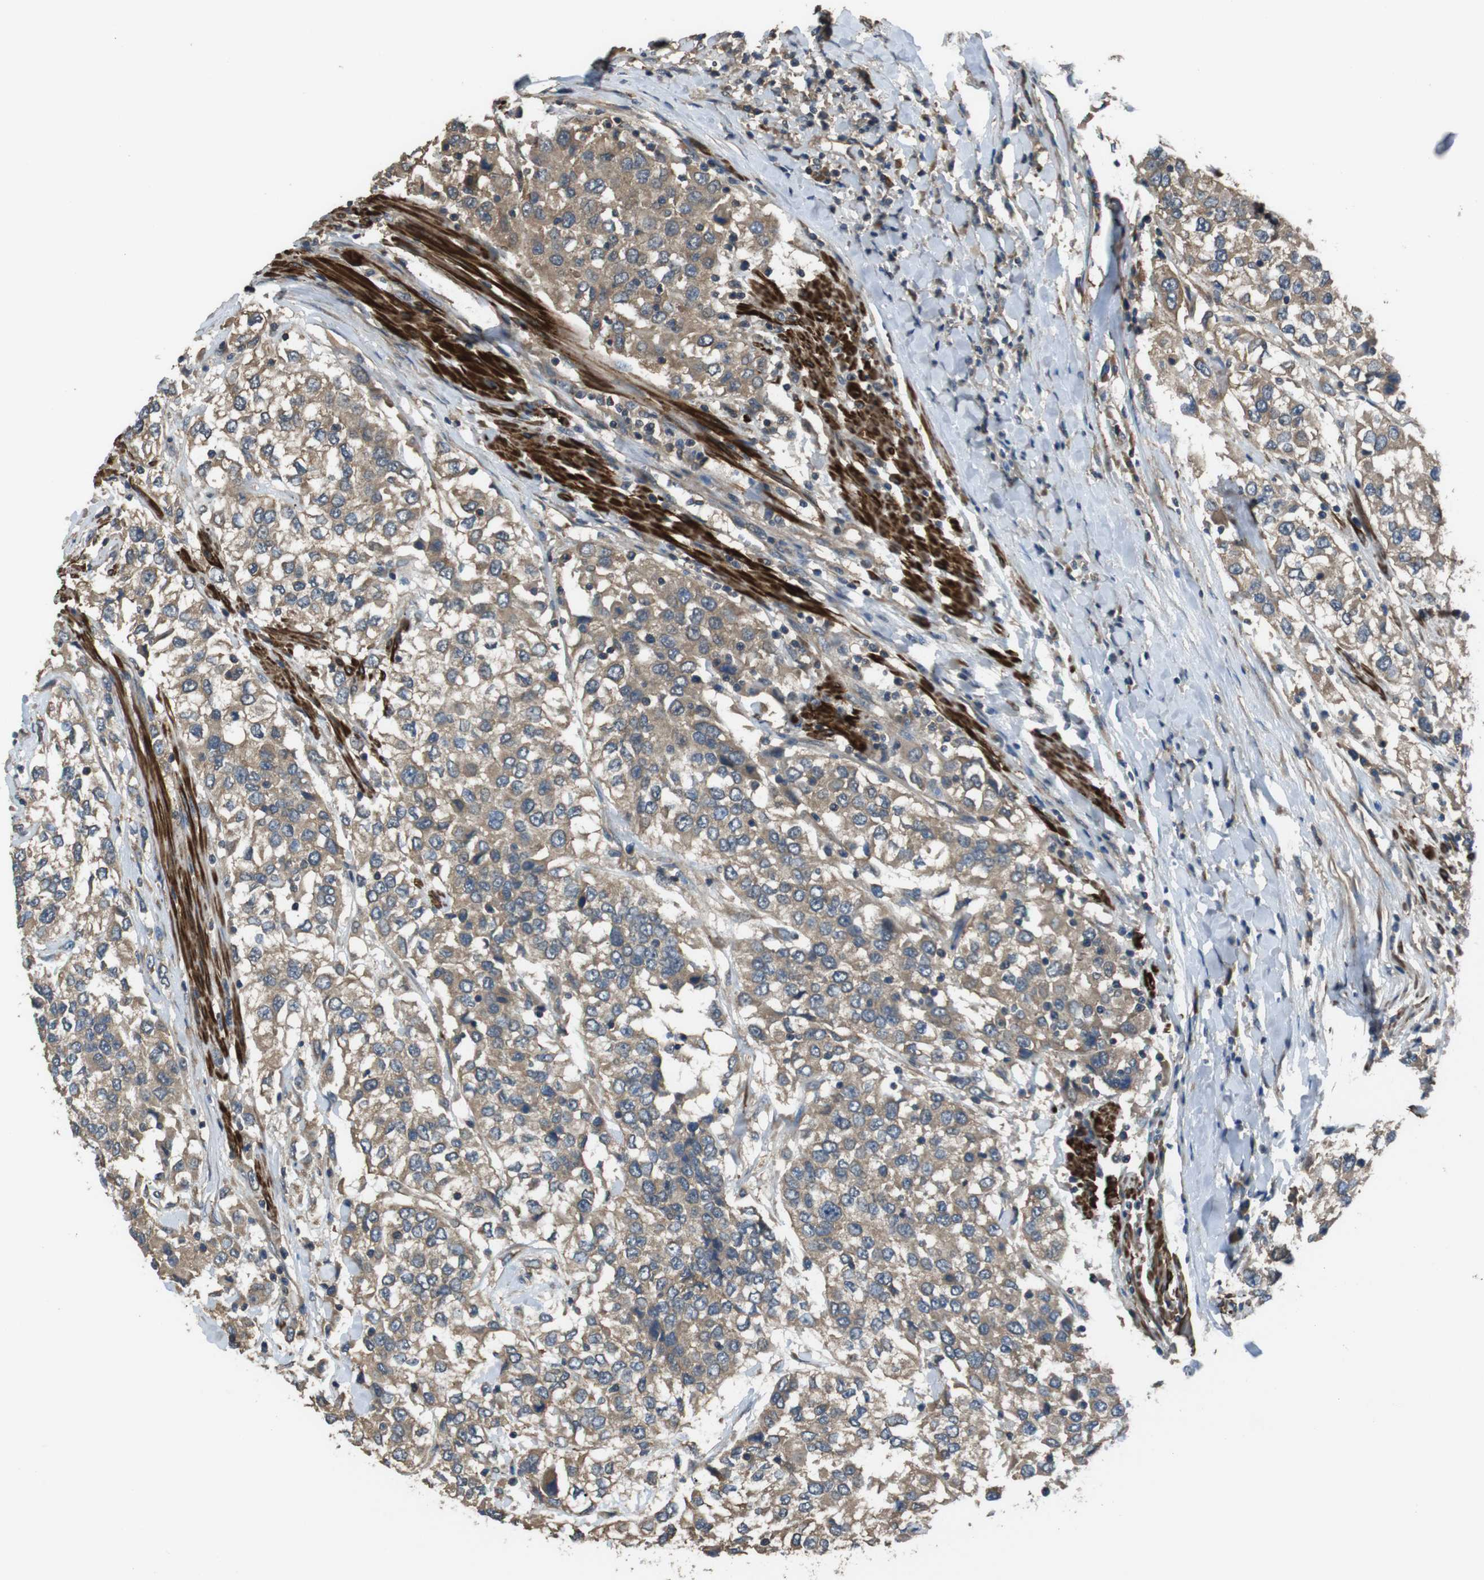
{"staining": {"intensity": "weak", "quantity": ">75%", "location": "cytoplasmic/membranous"}, "tissue": "urothelial cancer", "cell_type": "Tumor cells", "image_type": "cancer", "snomed": [{"axis": "morphology", "description": "Urothelial carcinoma, High grade"}, {"axis": "topography", "description": "Urinary bladder"}], "caption": "Immunohistochemistry (DAB) staining of high-grade urothelial carcinoma exhibits weak cytoplasmic/membranous protein positivity in about >75% of tumor cells.", "gene": "FUT2", "patient": {"sex": "female", "age": 56}}